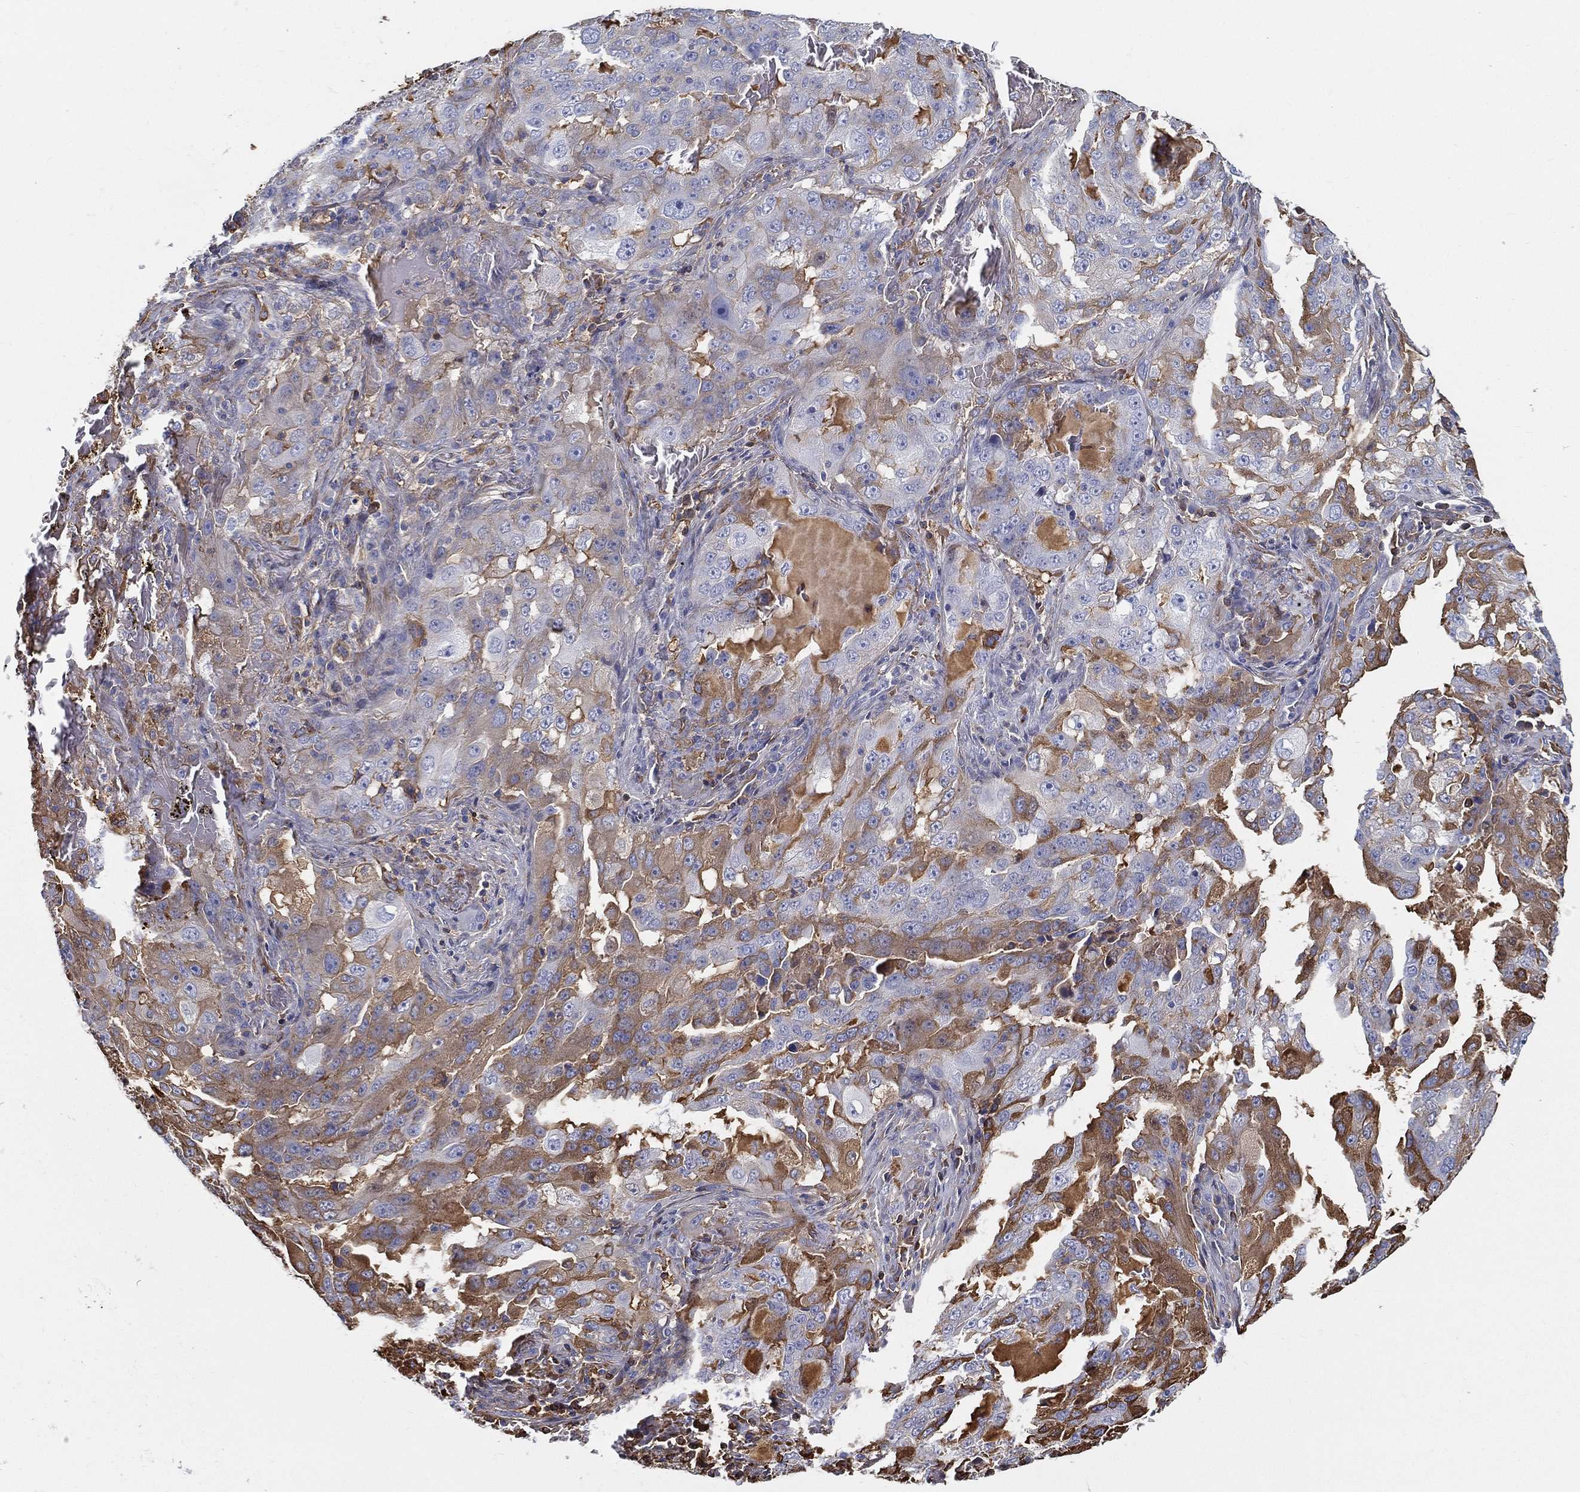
{"staining": {"intensity": "moderate", "quantity": "<25%", "location": "cytoplasmic/membranous"}, "tissue": "lung cancer", "cell_type": "Tumor cells", "image_type": "cancer", "snomed": [{"axis": "morphology", "description": "Adenocarcinoma, NOS"}, {"axis": "topography", "description": "Lung"}], "caption": "Immunohistochemical staining of human adenocarcinoma (lung) displays low levels of moderate cytoplasmic/membranous staining in approximately <25% of tumor cells.", "gene": "IFNB1", "patient": {"sex": "female", "age": 61}}